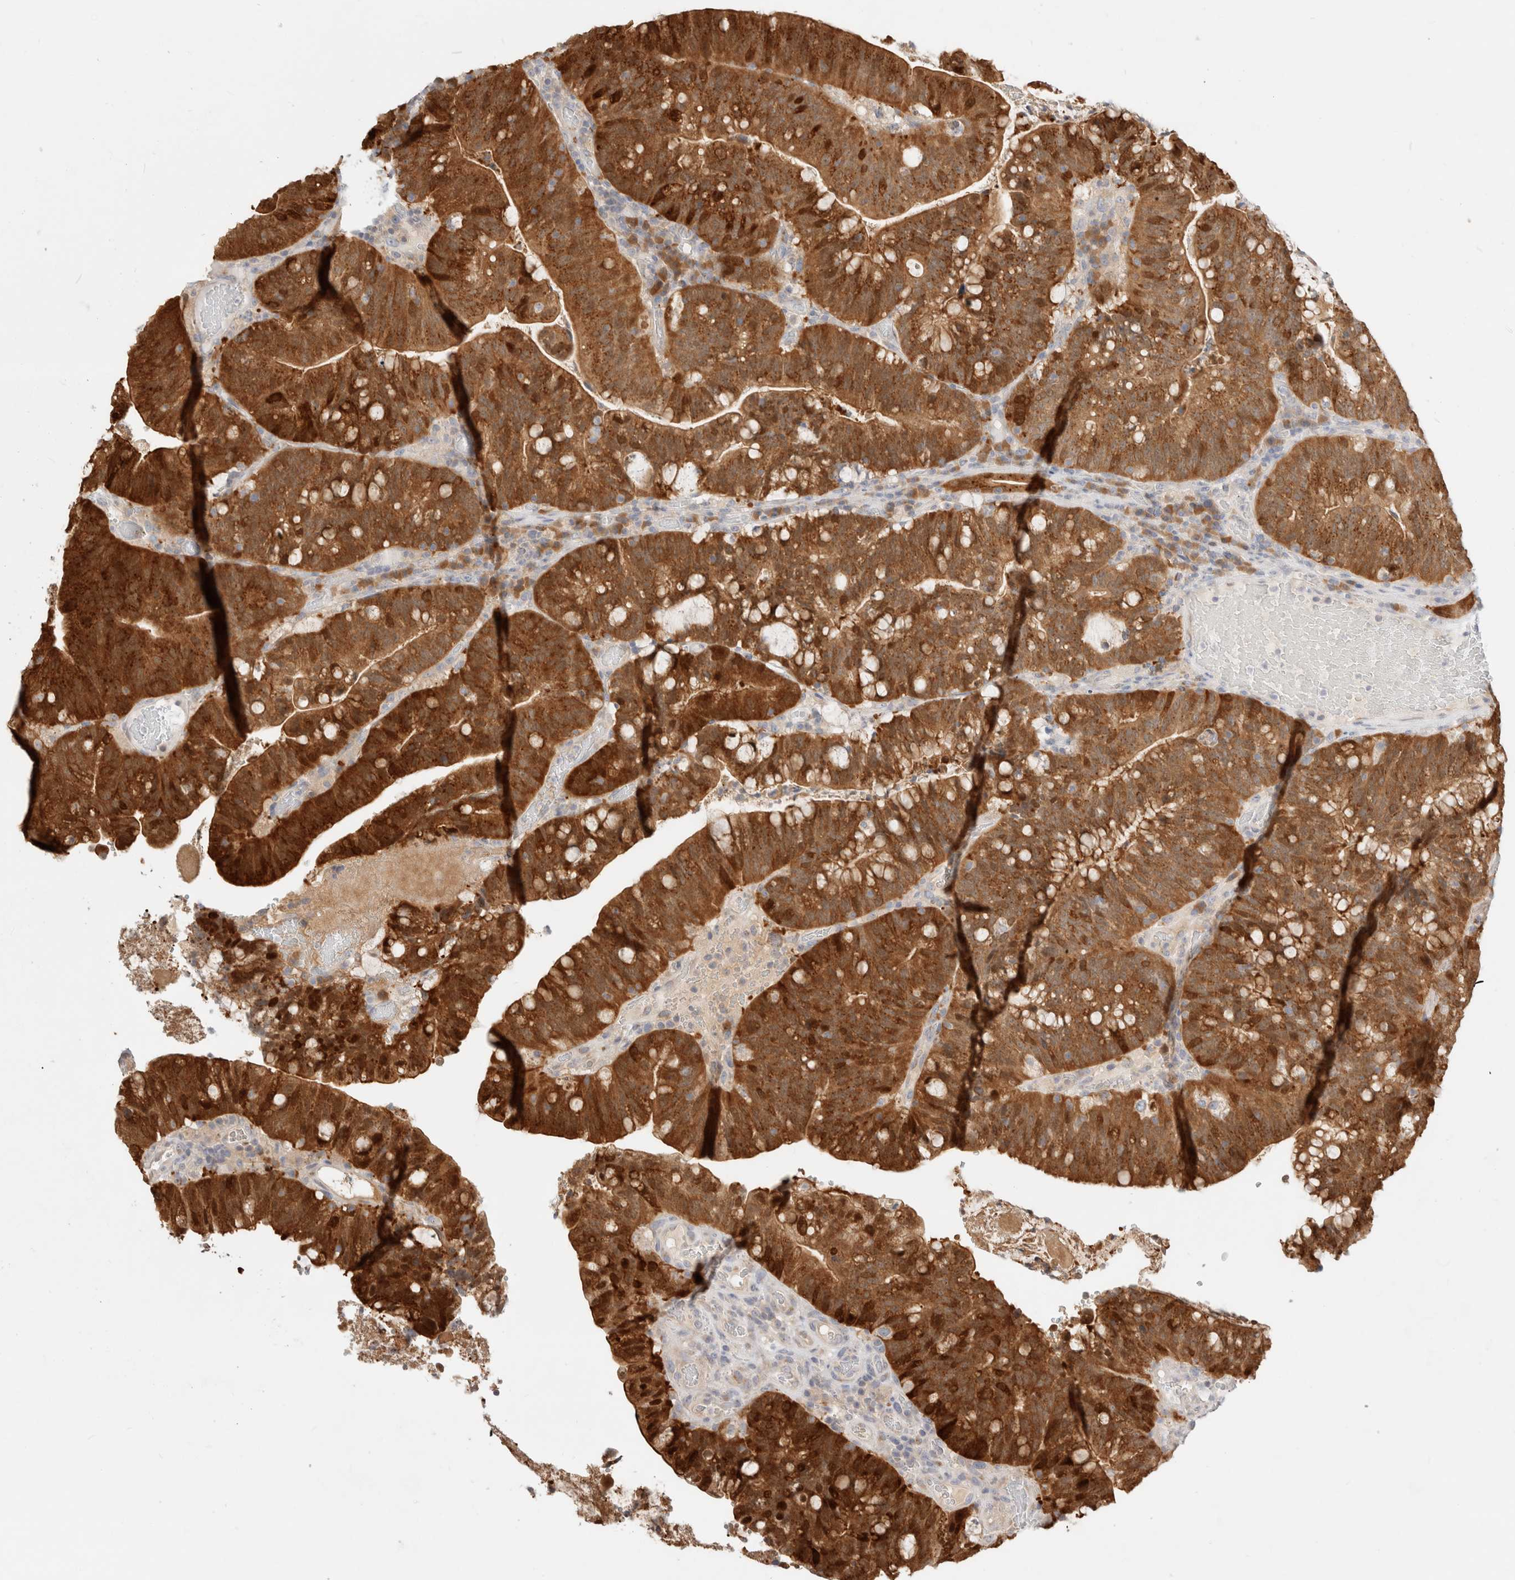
{"staining": {"intensity": "strong", "quantity": ">75%", "location": "cytoplasmic/membranous,nuclear"}, "tissue": "colorectal cancer", "cell_type": "Tumor cells", "image_type": "cancer", "snomed": [{"axis": "morphology", "description": "Adenocarcinoma, NOS"}, {"axis": "topography", "description": "Colon"}], "caption": "Human adenocarcinoma (colorectal) stained with a protein marker shows strong staining in tumor cells.", "gene": "EFCAB13", "patient": {"sex": "female", "age": 66}}